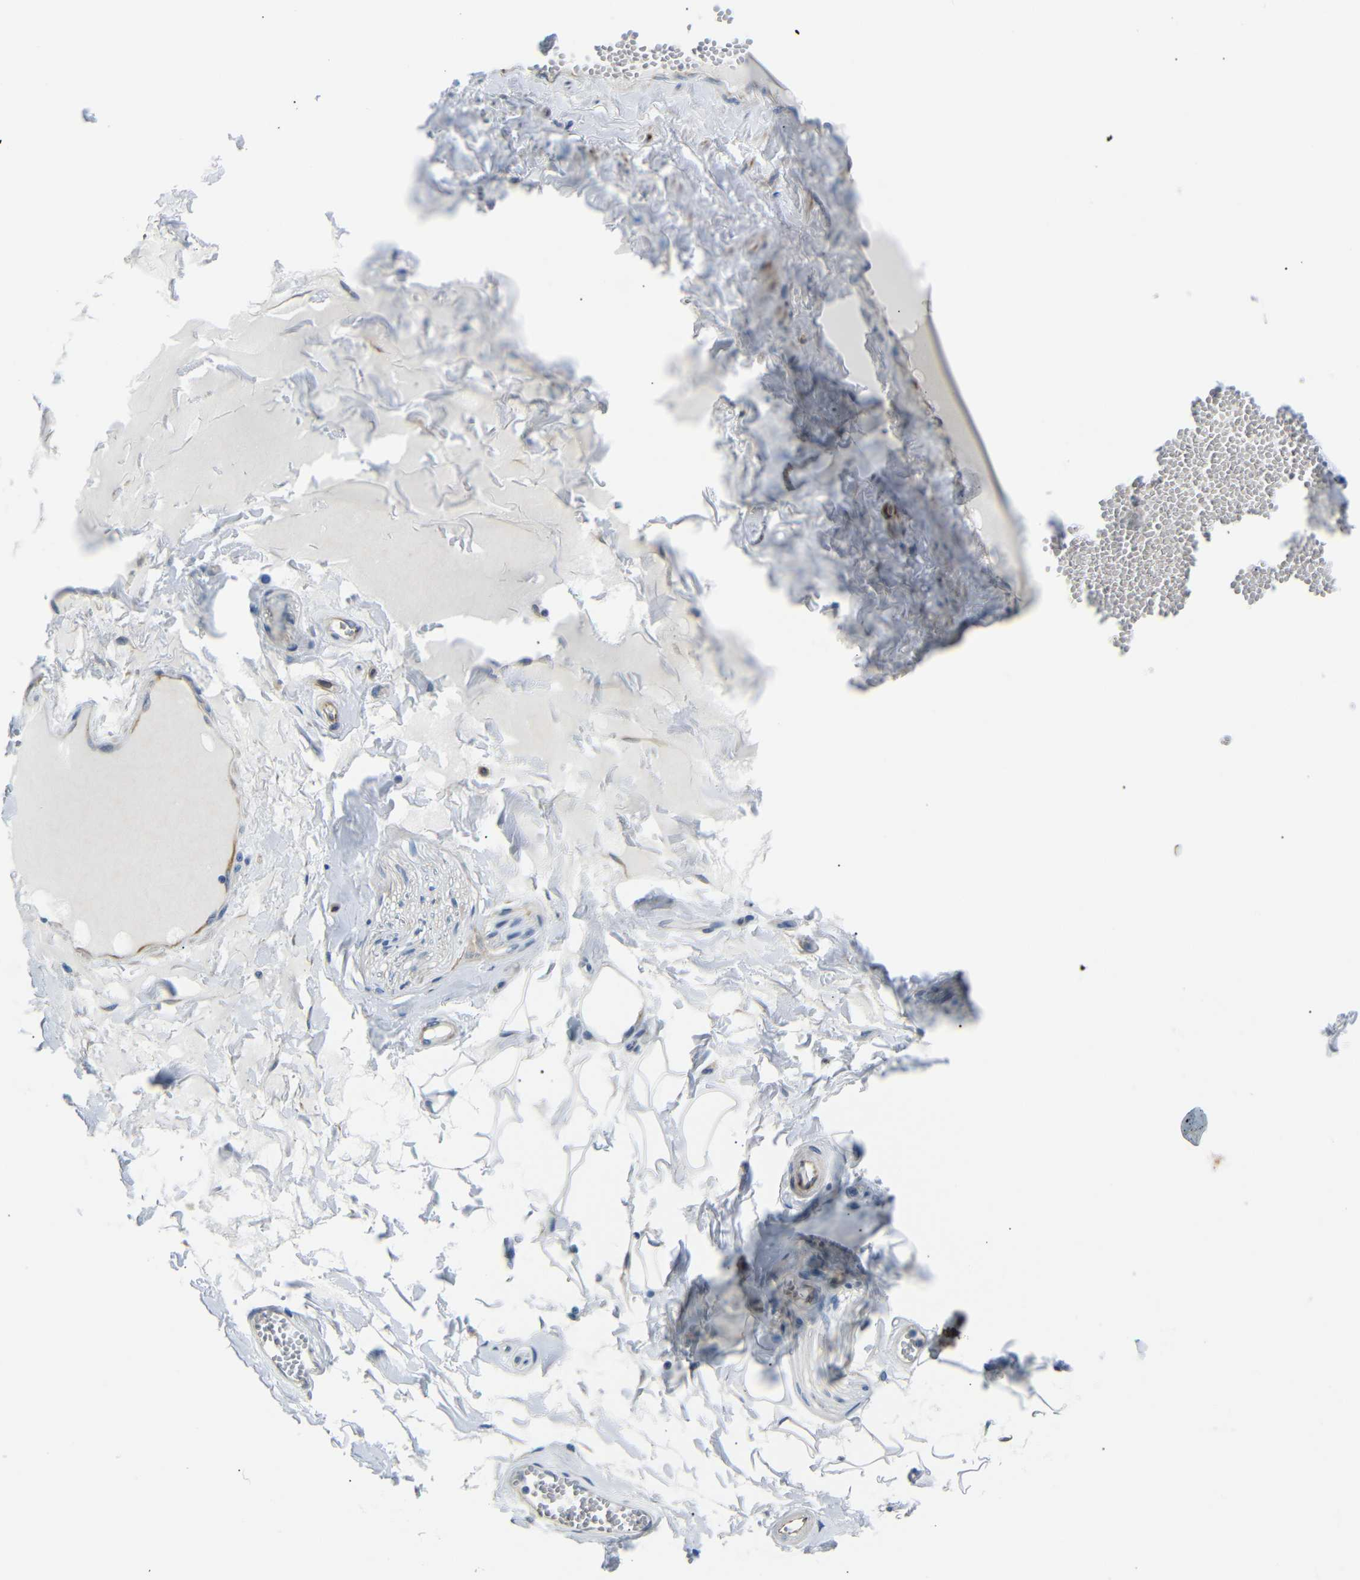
{"staining": {"intensity": "negative", "quantity": "none", "location": "none"}, "tissue": "adipose tissue", "cell_type": "Adipocytes", "image_type": "normal", "snomed": [{"axis": "morphology", "description": "Normal tissue, NOS"}, {"axis": "morphology", "description": "Inflammation, NOS"}, {"axis": "topography", "description": "Salivary gland"}, {"axis": "topography", "description": "Peripheral nerve tissue"}], "caption": "Immunohistochemical staining of benign adipose tissue shows no significant positivity in adipocytes. Brightfield microscopy of immunohistochemistry stained with DAB (3,3'-diaminobenzidine) (brown) and hematoxylin (blue), captured at high magnification.", "gene": "TAFA1", "patient": {"sex": "female", "age": 75}}